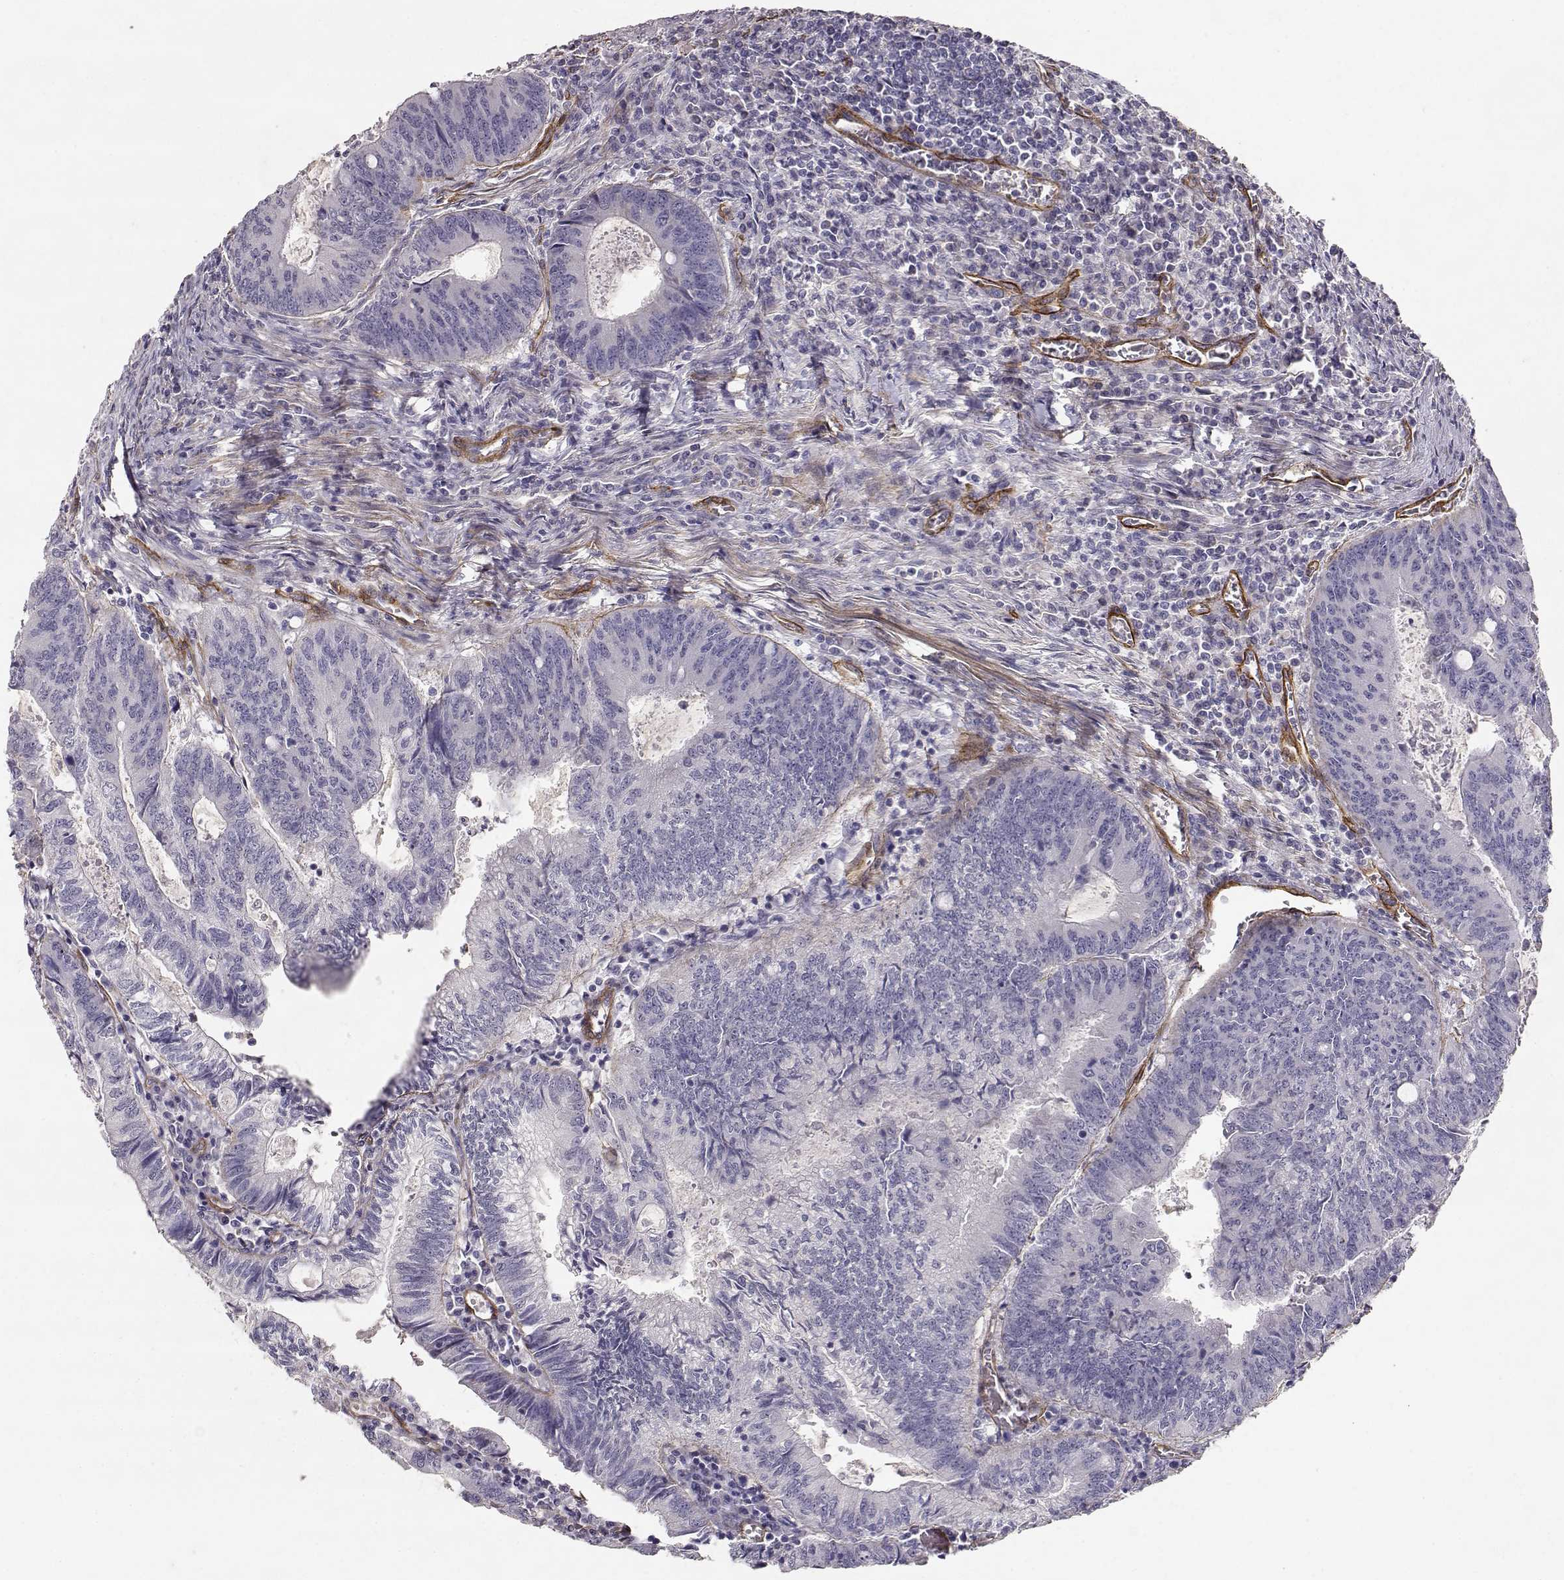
{"staining": {"intensity": "negative", "quantity": "none", "location": "none"}, "tissue": "colorectal cancer", "cell_type": "Tumor cells", "image_type": "cancer", "snomed": [{"axis": "morphology", "description": "Adenocarcinoma, NOS"}, {"axis": "topography", "description": "Colon"}], "caption": "This is a image of immunohistochemistry staining of colorectal adenocarcinoma, which shows no staining in tumor cells.", "gene": "LAMC1", "patient": {"sex": "male", "age": 67}}